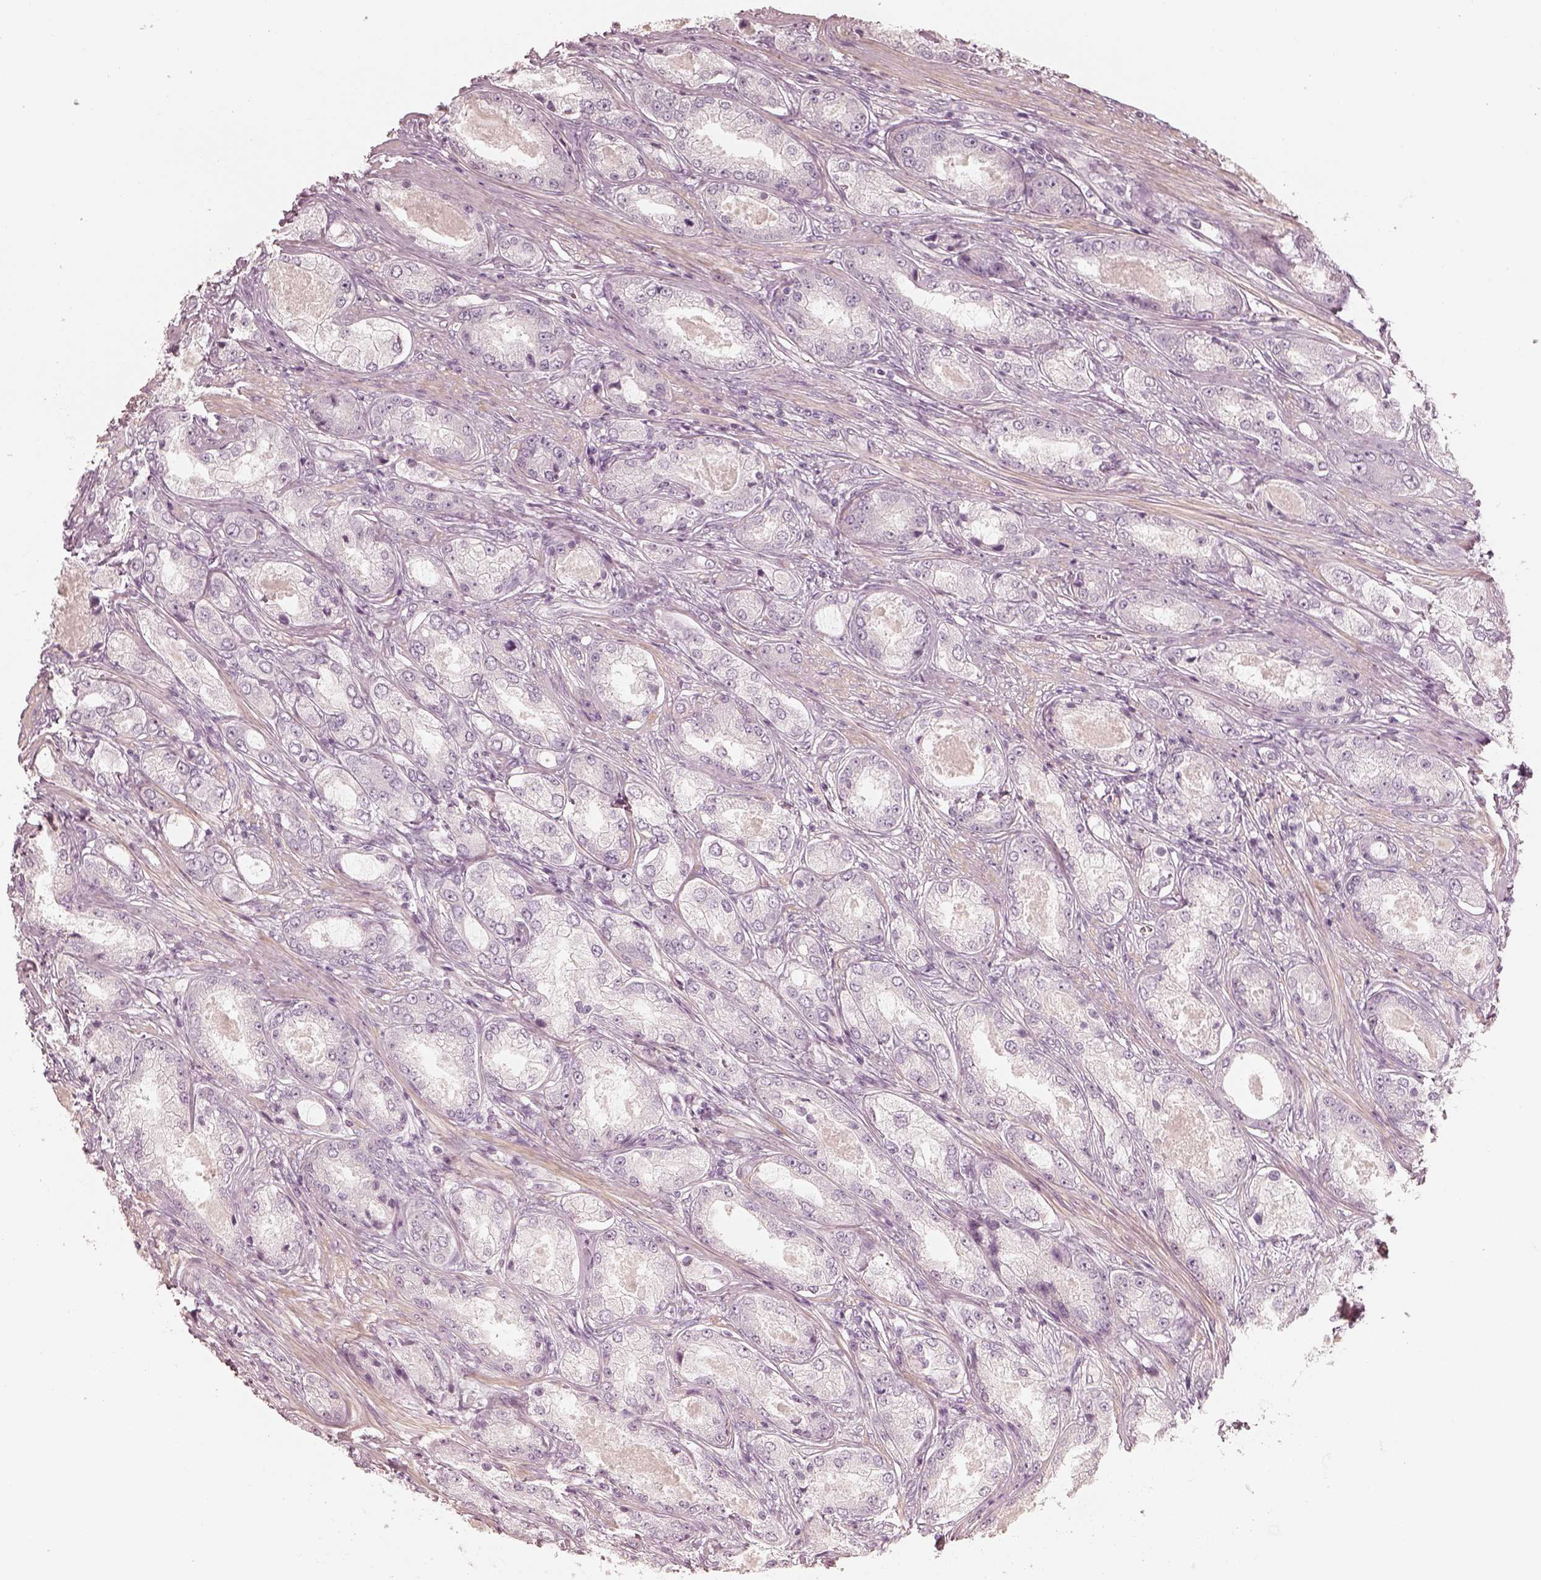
{"staining": {"intensity": "negative", "quantity": "none", "location": "none"}, "tissue": "prostate cancer", "cell_type": "Tumor cells", "image_type": "cancer", "snomed": [{"axis": "morphology", "description": "Adenocarcinoma, Low grade"}, {"axis": "topography", "description": "Prostate"}], "caption": "The immunohistochemistry image has no significant expression in tumor cells of prostate cancer (adenocarcinoma (low-grade)) tissue.", "gene": "SPATA24", "patient": {"sex": "male", "age": 68}}